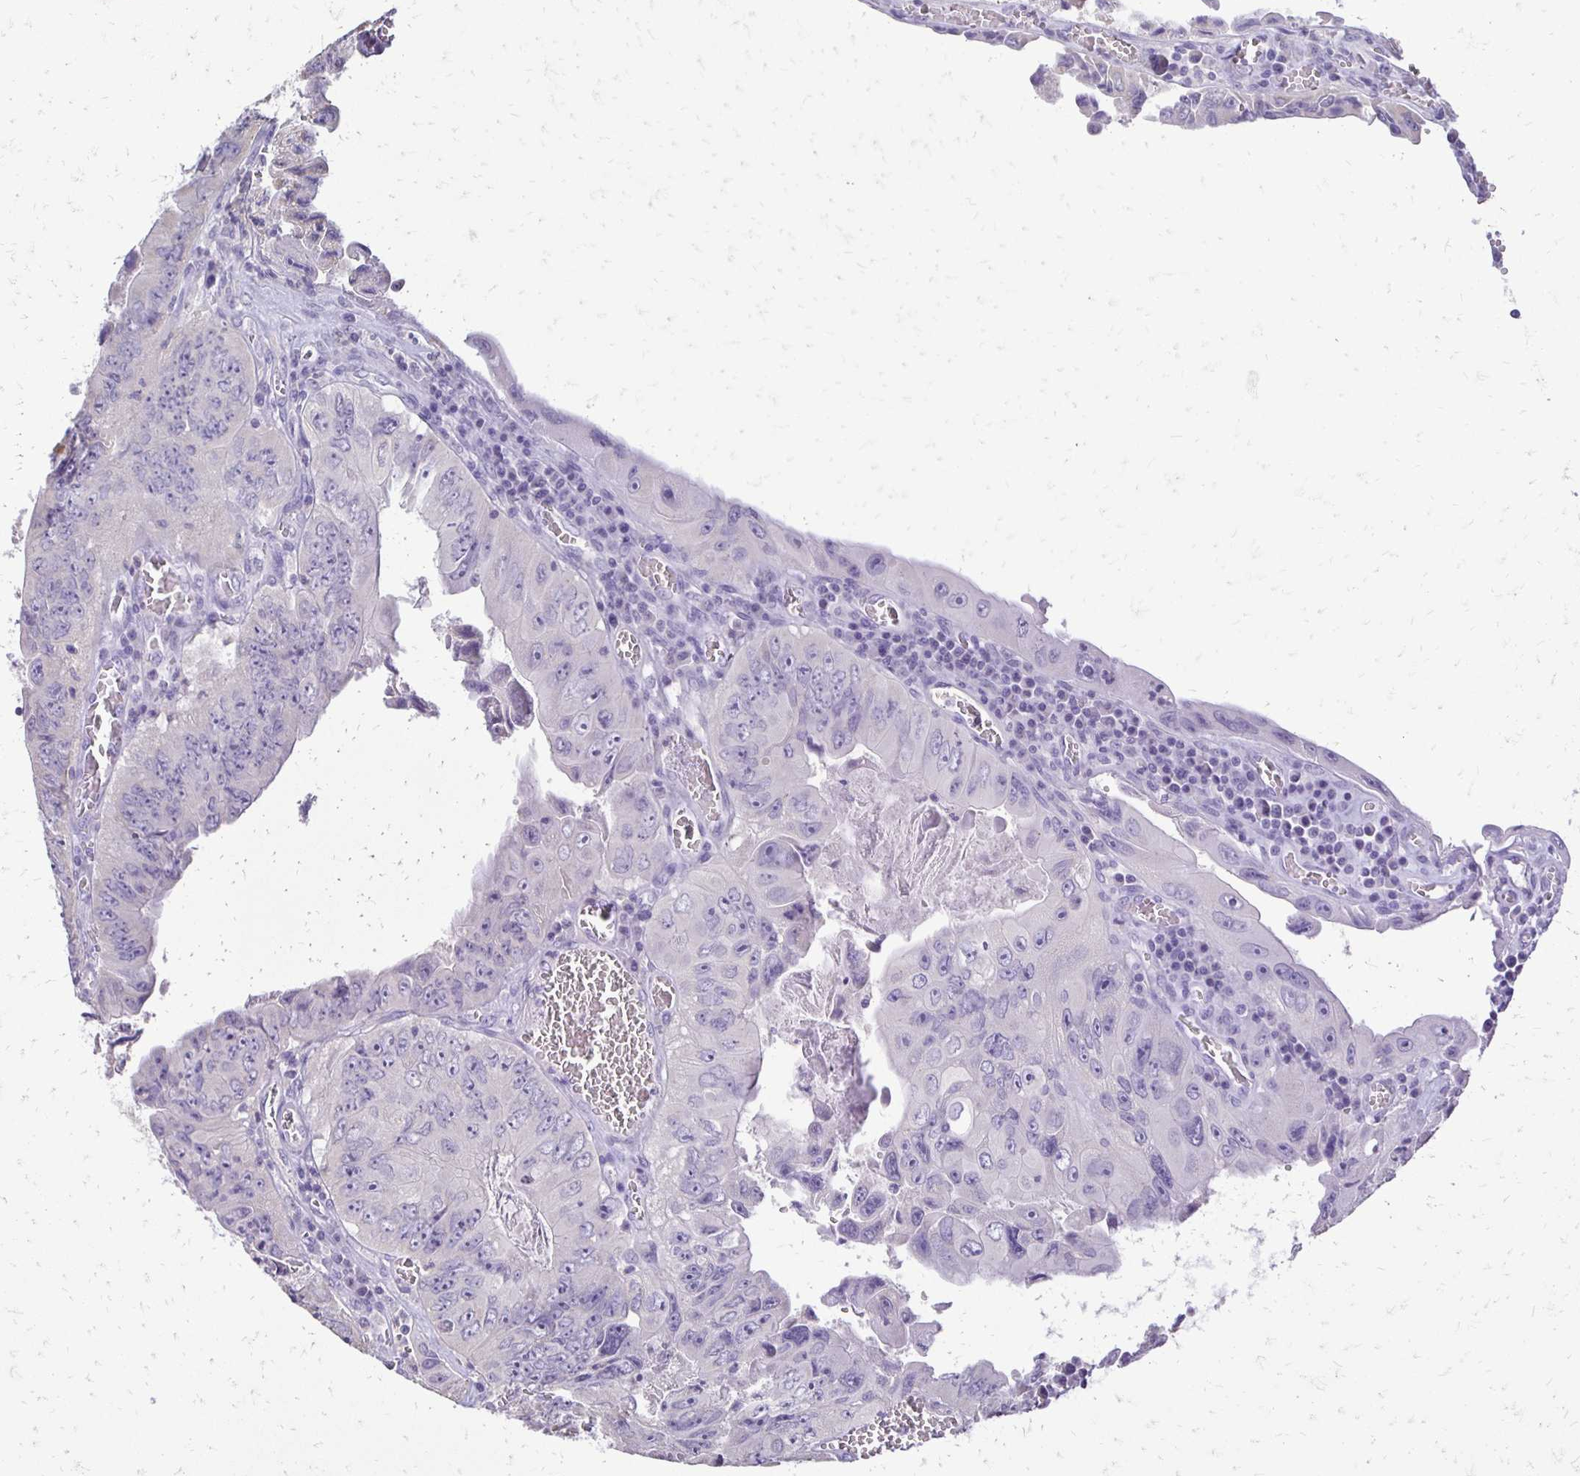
{"staining": {"intensity": "negative", "quantity": "none", "location": "none"}, "tissue": "colorectal cancer", "cell_type": "Tumor cells", "image_type": "cancer", "snomed": [{"axis": "morphology", "description": "Adenocarcinoma, NOS"}, {"axis": "topography", "description": "Colon"}], "caption": "Adenocarcinoma (colorectal) was stained to show a protein in brown. There is no significant positivity in tumor cells. (DAB (3,3'-diaminobenzidine) immunohistochemistry (IHC) visualized using brightfield microscopy, high magnification).", "gene": "ALPG", "patient": {"sex": "female", "age": 84}}